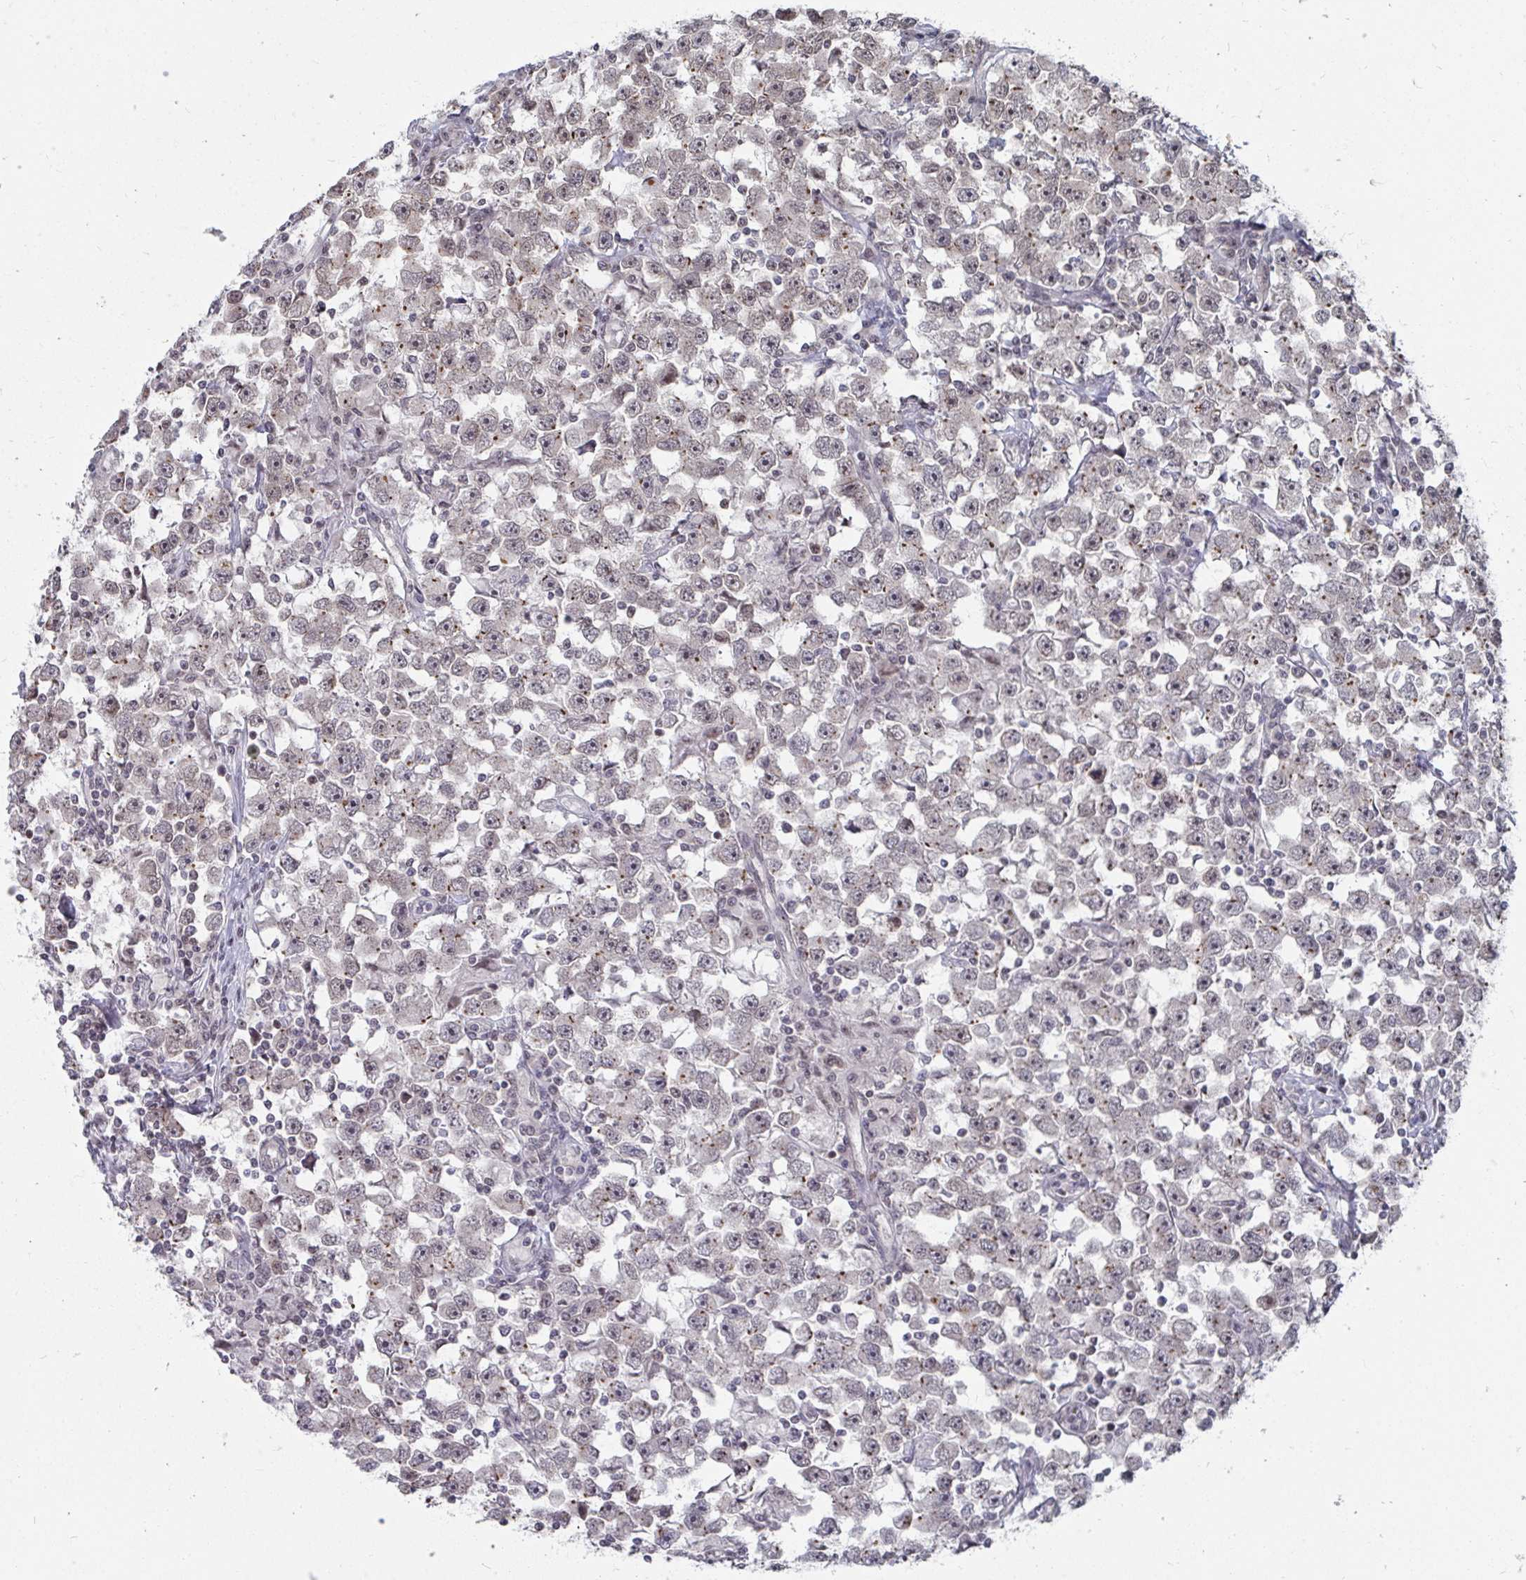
{"staining": {"intensity": "moderate", "quantity": "25%-75%", "location": "nuclear"}, "tissue": "testis cancer", "cell_type": "Tumor cells", "image_type": "cancer", "snomed": [{"axis": "morphology", "description": "Seminoma, NOS"}, {"axis": "topography", "description": "Testis"}], "caption": "The photomicrograph displays immunohistochemical staining of testis cancer (seminoma). There is moderate nuclear expression is identified in about 25%-75% of tumor cells. (Stains: DAB in brown, nuclei in blue, Microscopy: brightfield microscopy at high magnification).", "gene": "TRIP12", "patient": {"sex": "male", "age": 33}}